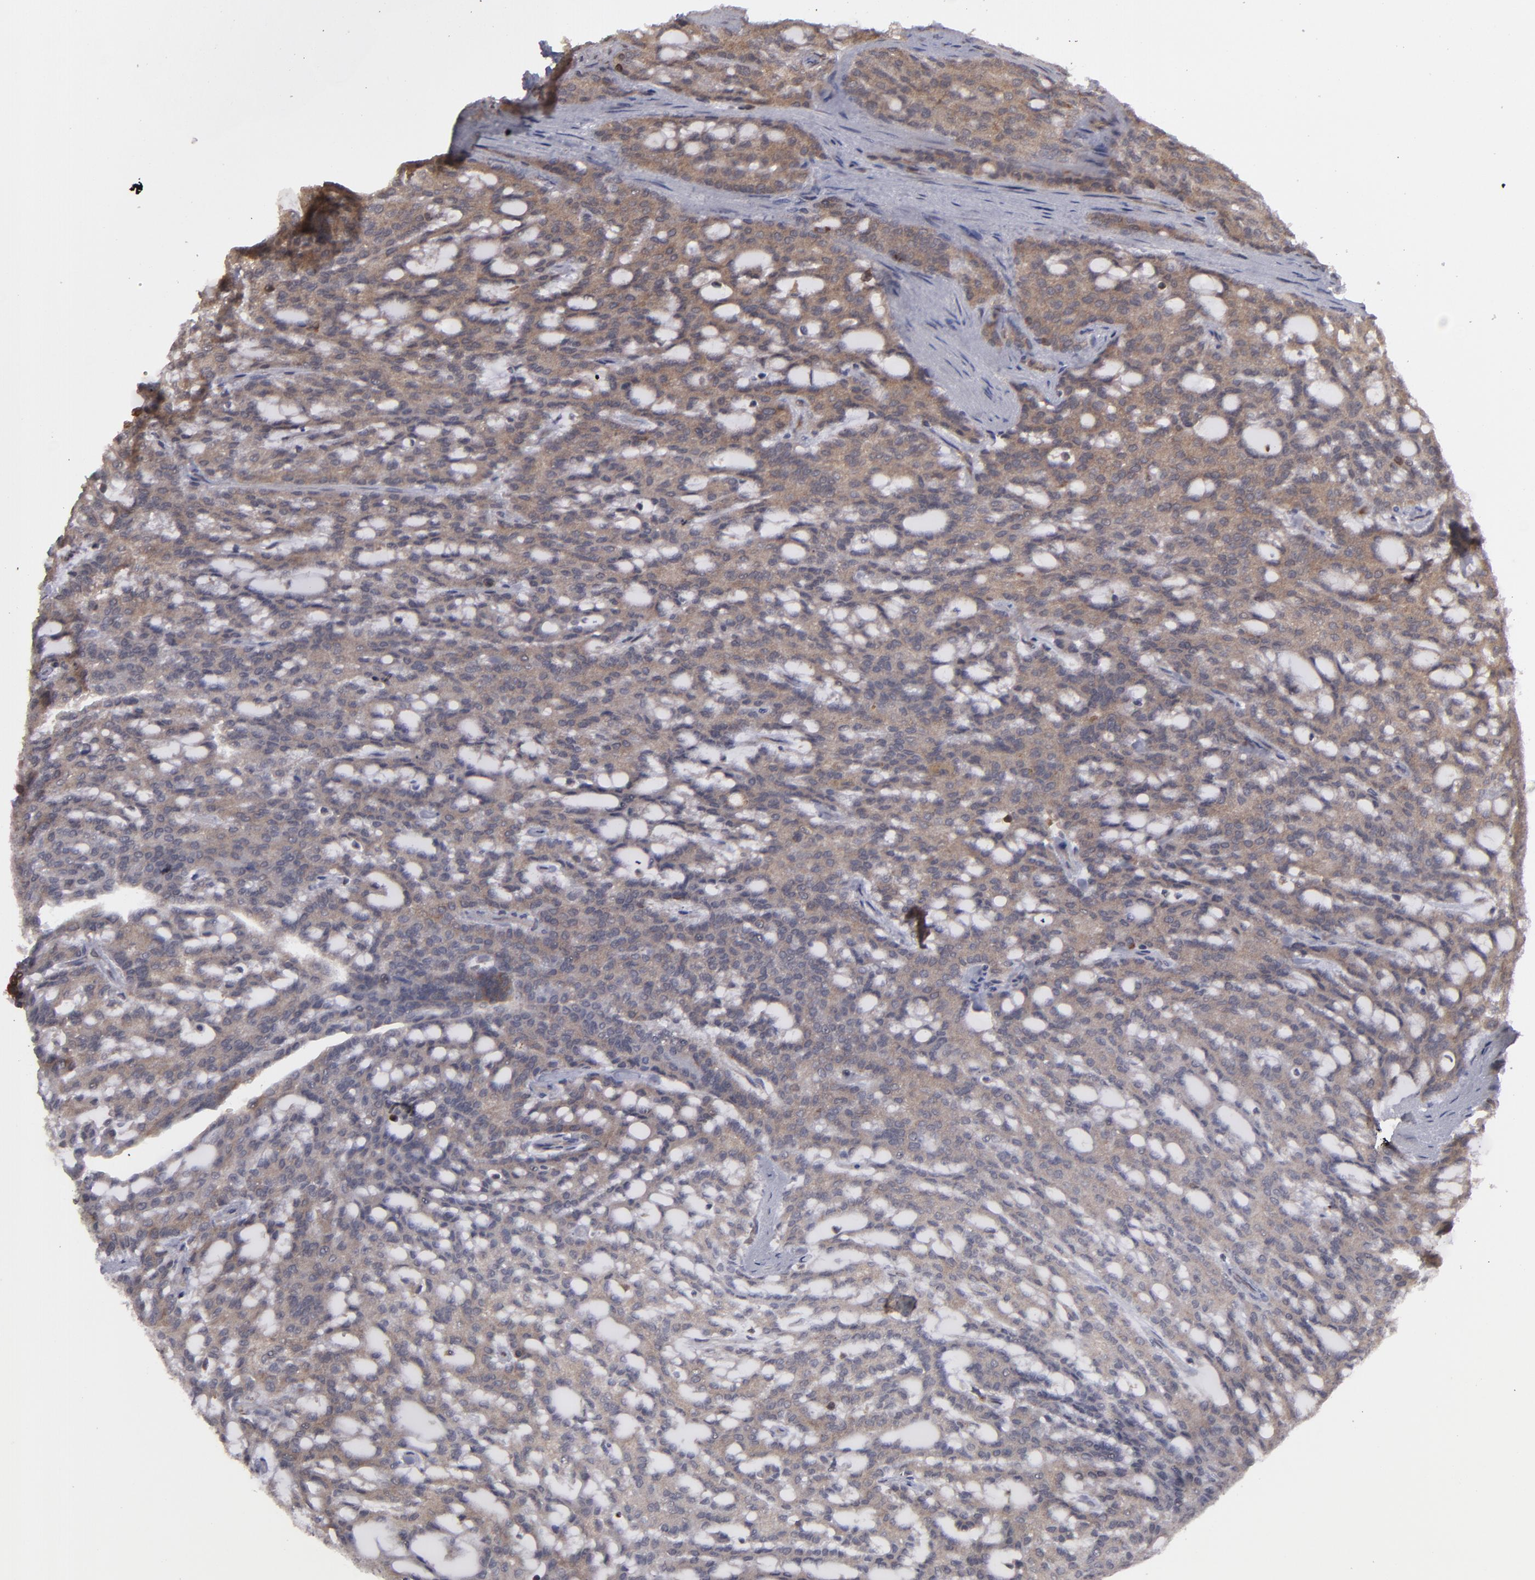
{"staining": {"intensity": "weak", "quantity": ">75%", "location": "cytoplasmic/membranous"}, "tissue": "renal cancer", "cell_type": "Tumor cells", "image_type": "cancer", "snomed": [{"axis": "morphology", "description": "Adenocarcinoma, NOS"}, {"axis": "topography", "description": "Kidney"}], "caption": "Renal cancer was stained to show a protein in brown. There is low levels of weak cytoplasmic/membranous staining in about >75% of tumor cells.", "gene": "MAPK3", "patient": {"sex": "male", "age": 63}}